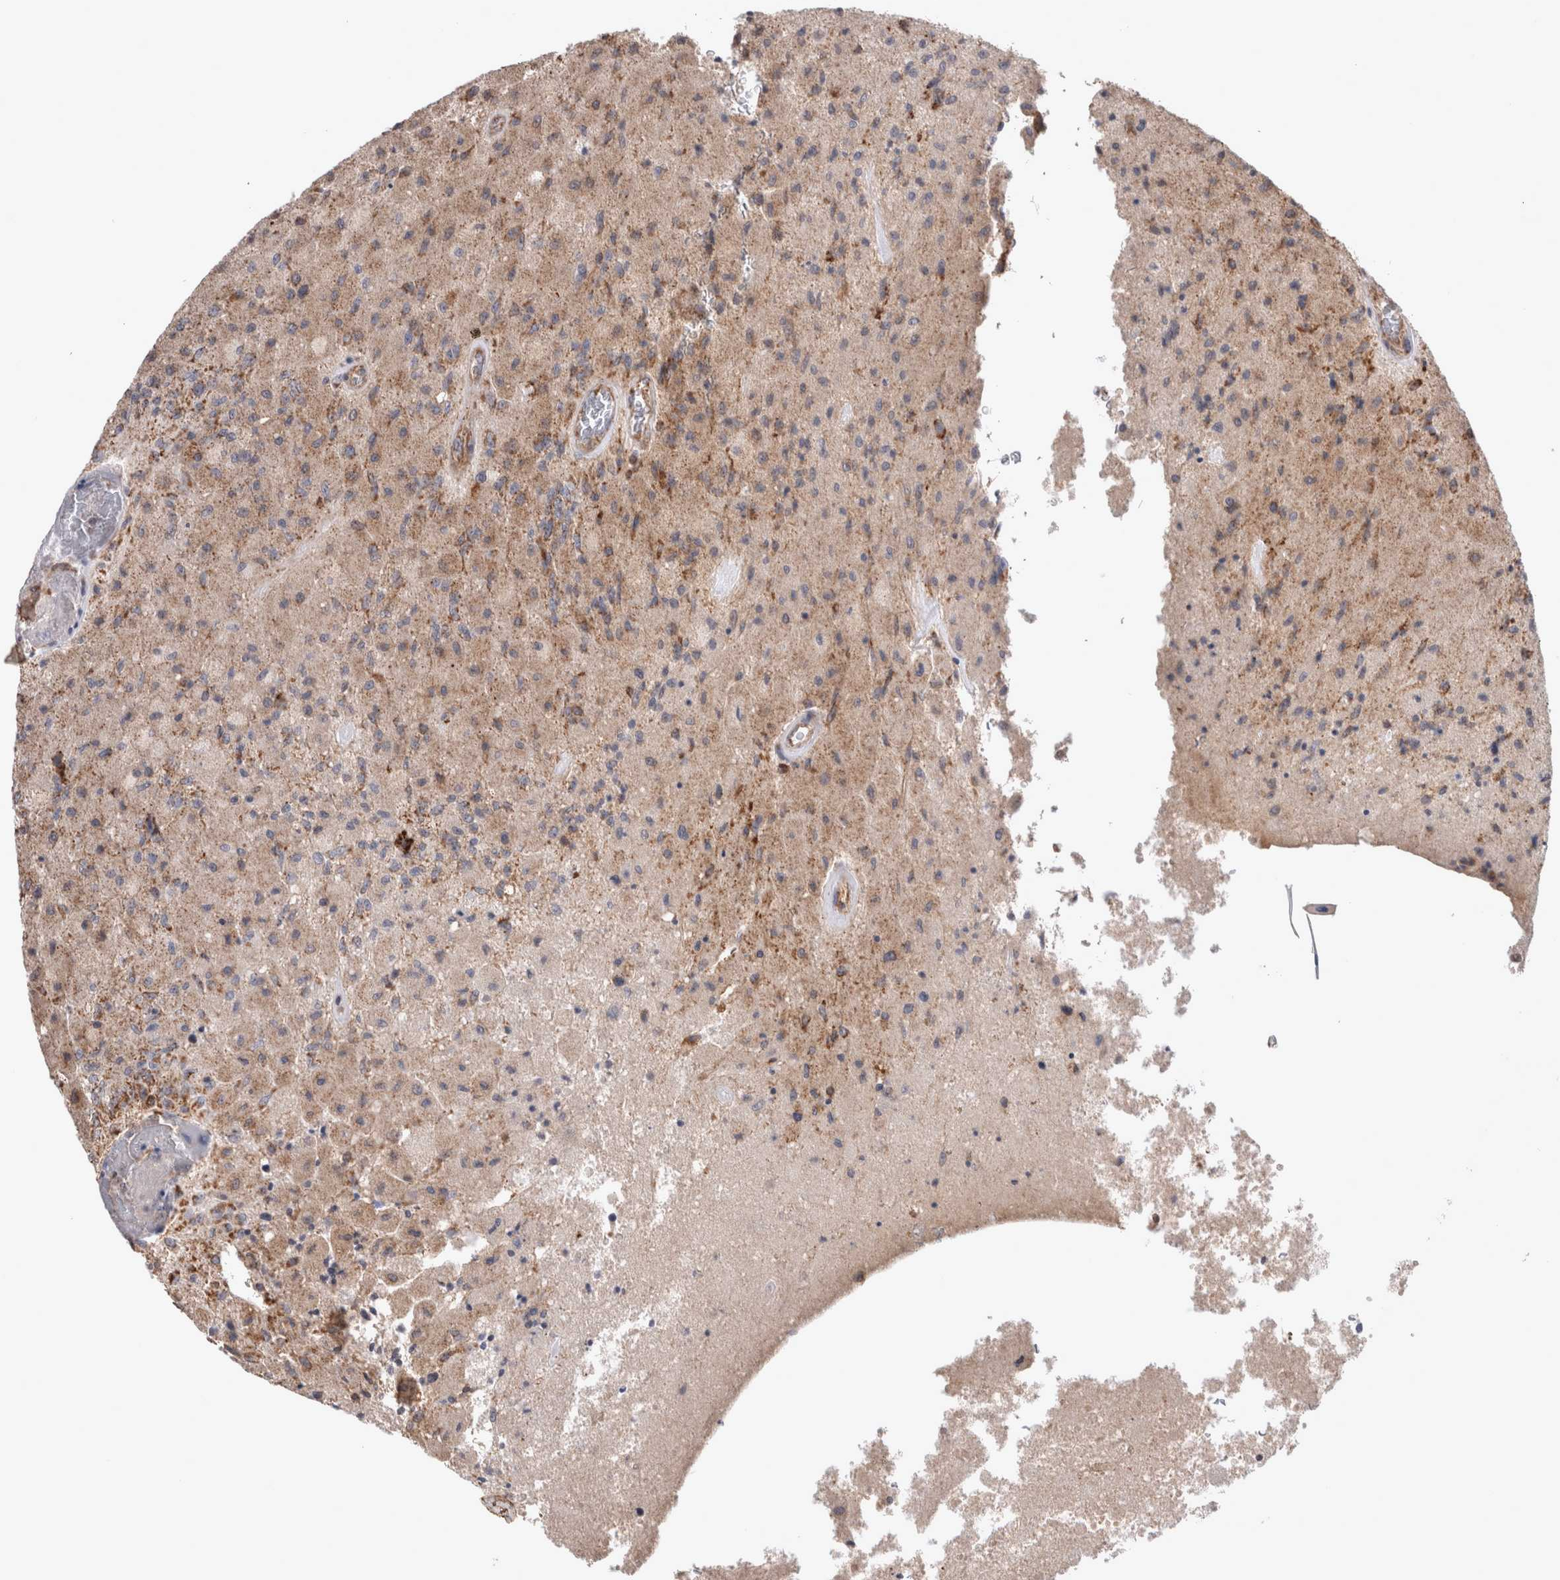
{"staining": {"intensity": "weak", "quantity": "25%-75%", "location": "cytoplasmic/membranous"}, "tissue": "glioma", "cell_type": "Tumor cells", "image_type": "cancer", "snomed": [{"axis": "morphology", "description": "Normal tissue, NOS"}, {"axis": "morphology", "description": "Glioma, malignant, High grade"}, {"axis": "topography", "description": "Cerebral cortex"}], "caption": "Weak cytoplasmic/membranous positivity is identified in approximately 25%-75% of tumor cells in high-grade glioma (malignant).", "gene": "MRPS28", "patient": {"sex": "male", "age": 77}}